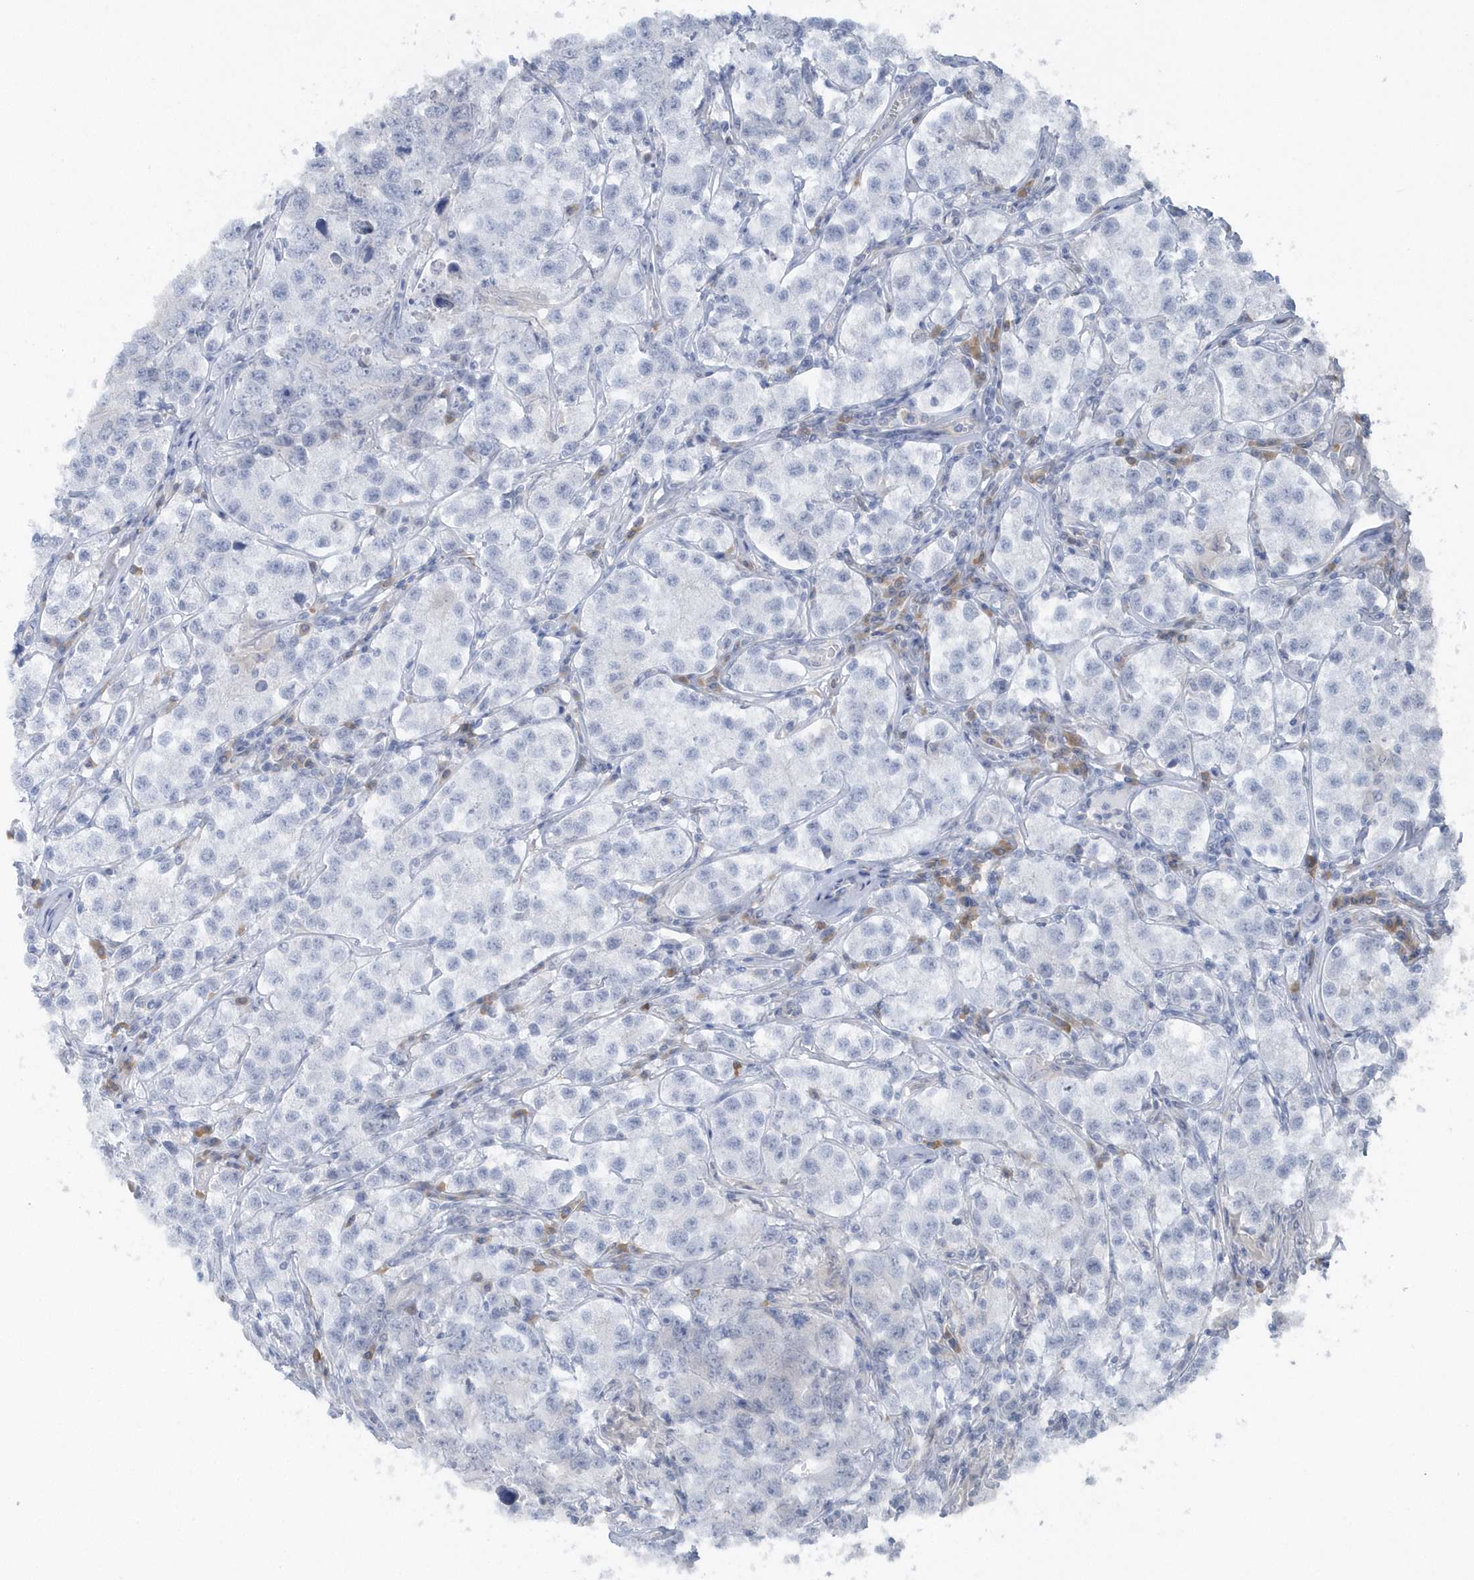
{"staining": {"intensity": "negative", "quantity": "none", "location": "none"}, "tissue": "testis cancer", "cell_type": "Tumor cells", "image_type": "cancer", "snomed": [{"axis": "morphology", "description": "Seminoma, NOS"}, {"axis": "morphology", "description": "Carcinoma, Embryonal, NOS"}, {"axis": "topography", "description": "Testis"}], "caption": "This photomicrograph is of testis embryonal carcinoma stained with immunohistochemistry (IHC) to label a protein in brown with the nuclei are counter-stained blue. There is no positivity in tumor cells. (Immunohistochemistry (ihc), brightfield microscopy, high magnification).", "gene": "HERPUD1", "patient": {"sex": "male", "age": 43}}